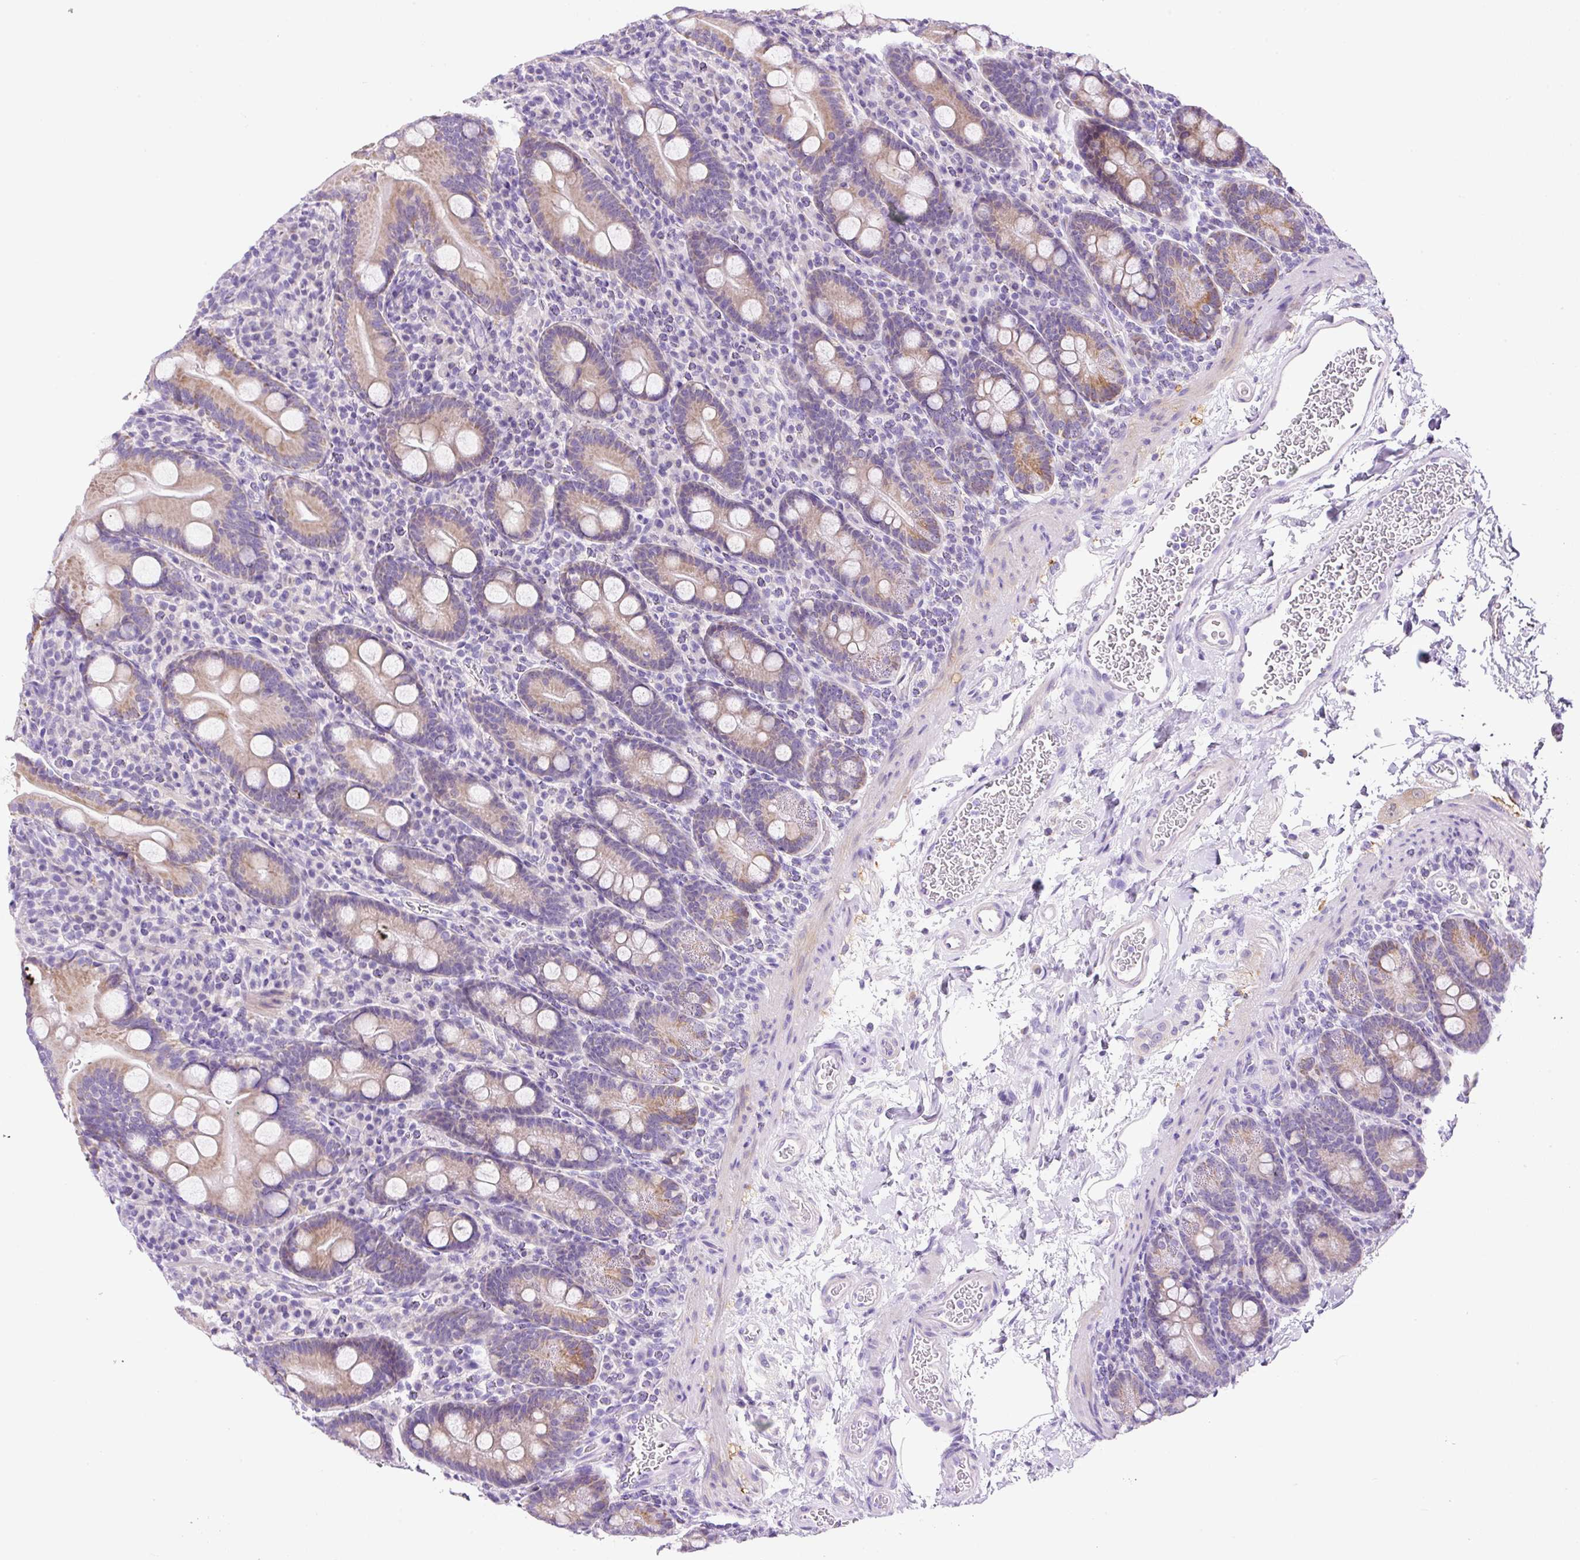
{"staining": {"intensity": "moderate", "quantity": "25%-75%", "location": "cytoplasmic/membranous"}, "tissue": "duodenum", "cell_type": "Glandular cells", "image_type": "normal", "snomed": [{"axis": "morphology", "description": "Normal tissue, NOS"}, {"axis": "topography", "description": "Duodenum"}], "caption": "Immunohistochemical staining of normal human duodenum exhibits 25%-75% levels of moderate cytoplasmic/membranous protein expression in about 25%-75% of glandular cells.", "gene": "NDST3", "patient": {"sex": "male", "age": 35}}